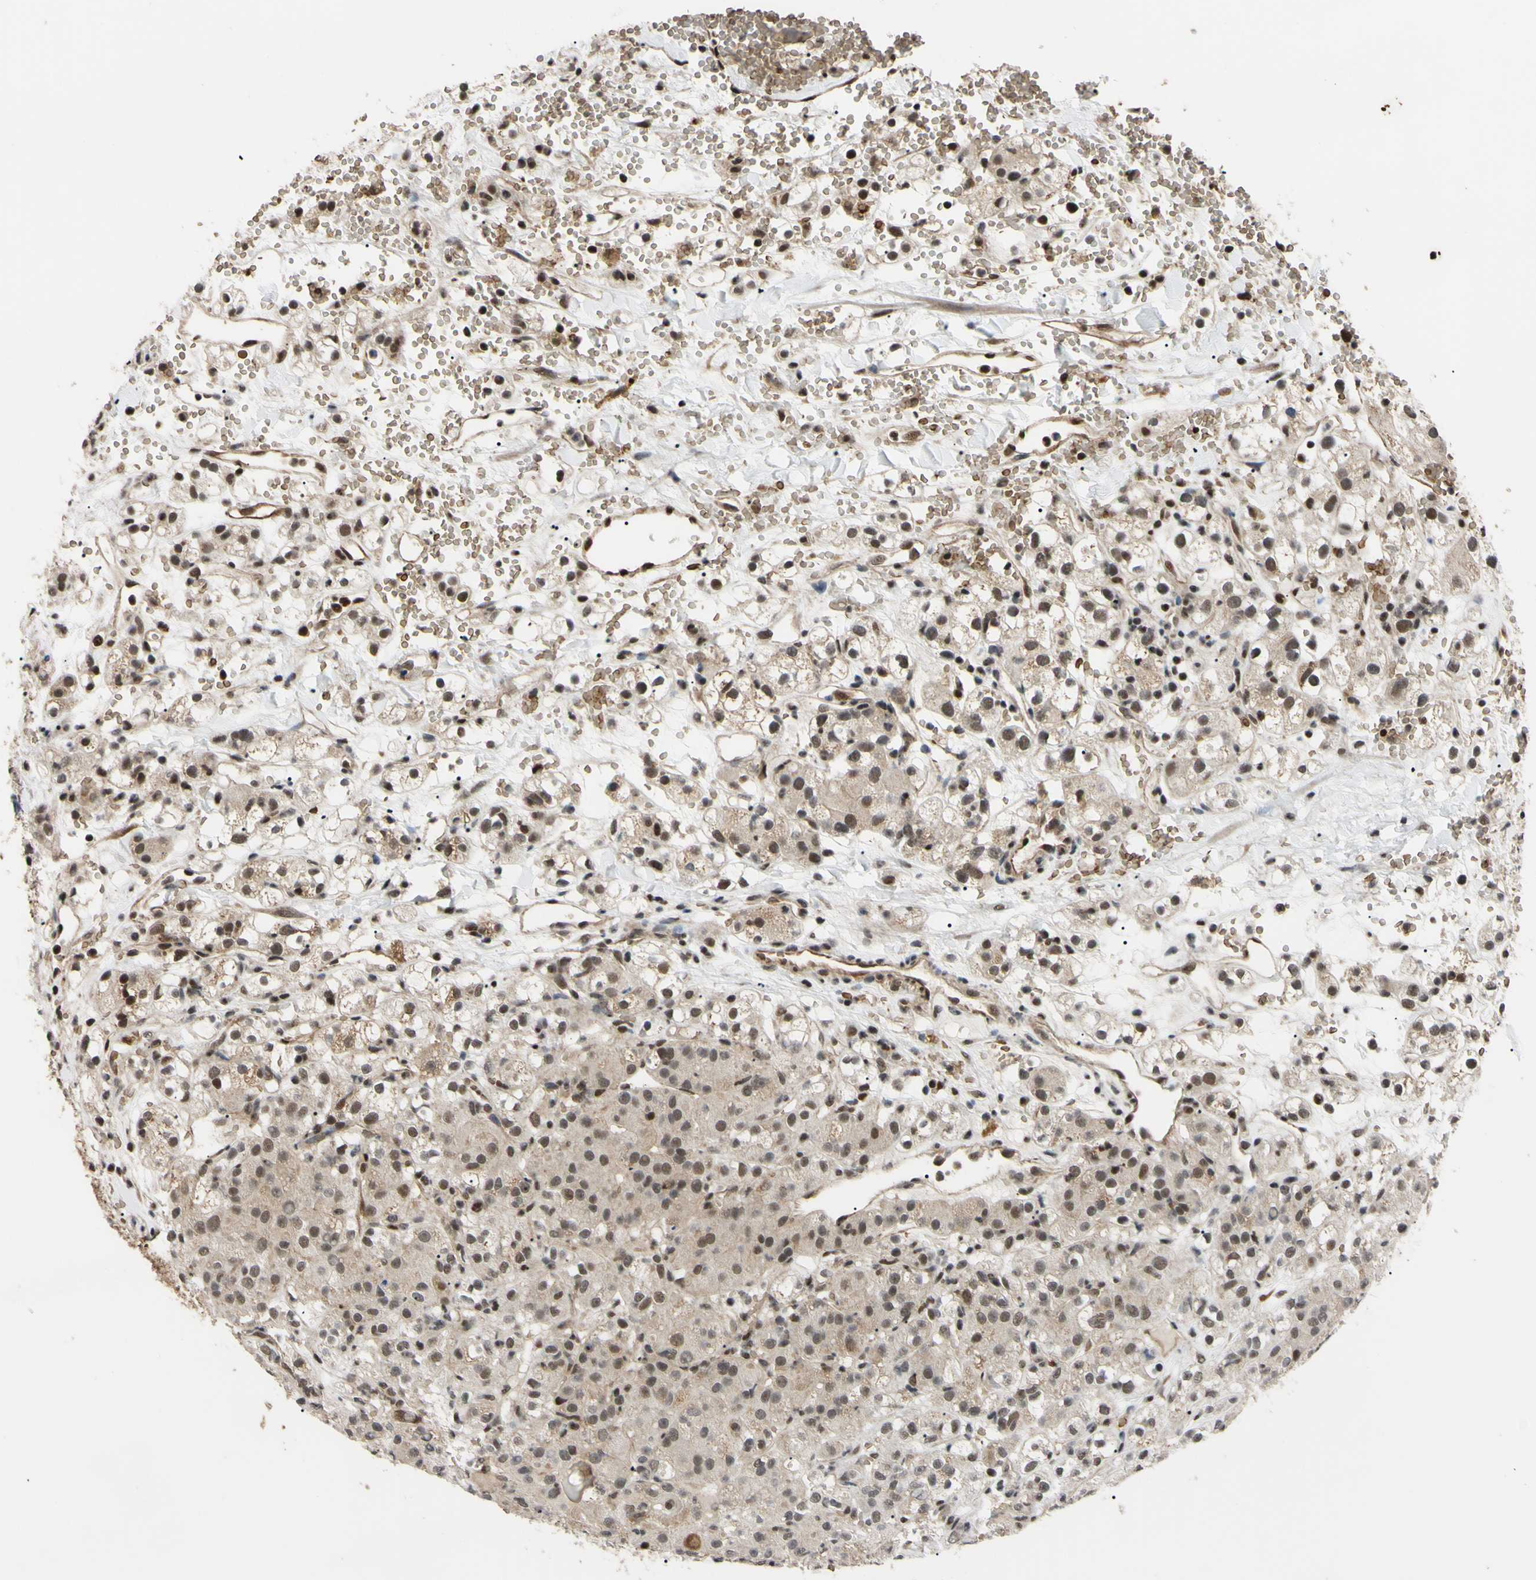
{"staining": {"intensity": "moderate", "quantity": "25%-75%", "location": "nuclear"}, "tissue": "renal cancer", "cell_type": "Tumor cells", "image_type": "cancer", "snomed": [{"axis": "morphology", "description": "Adenocarcinoma, NOS"}, {"axis": "topography", "description": "Kidney"}], "caption": "Renal cancer (adenocarcinoma) stained for a protein (brown) displays moderate nuclear positive staining in approximately 25%-75% of tumor cells.", "gene": "THAP12", "patient": {"sex": "male", "age": 61}}